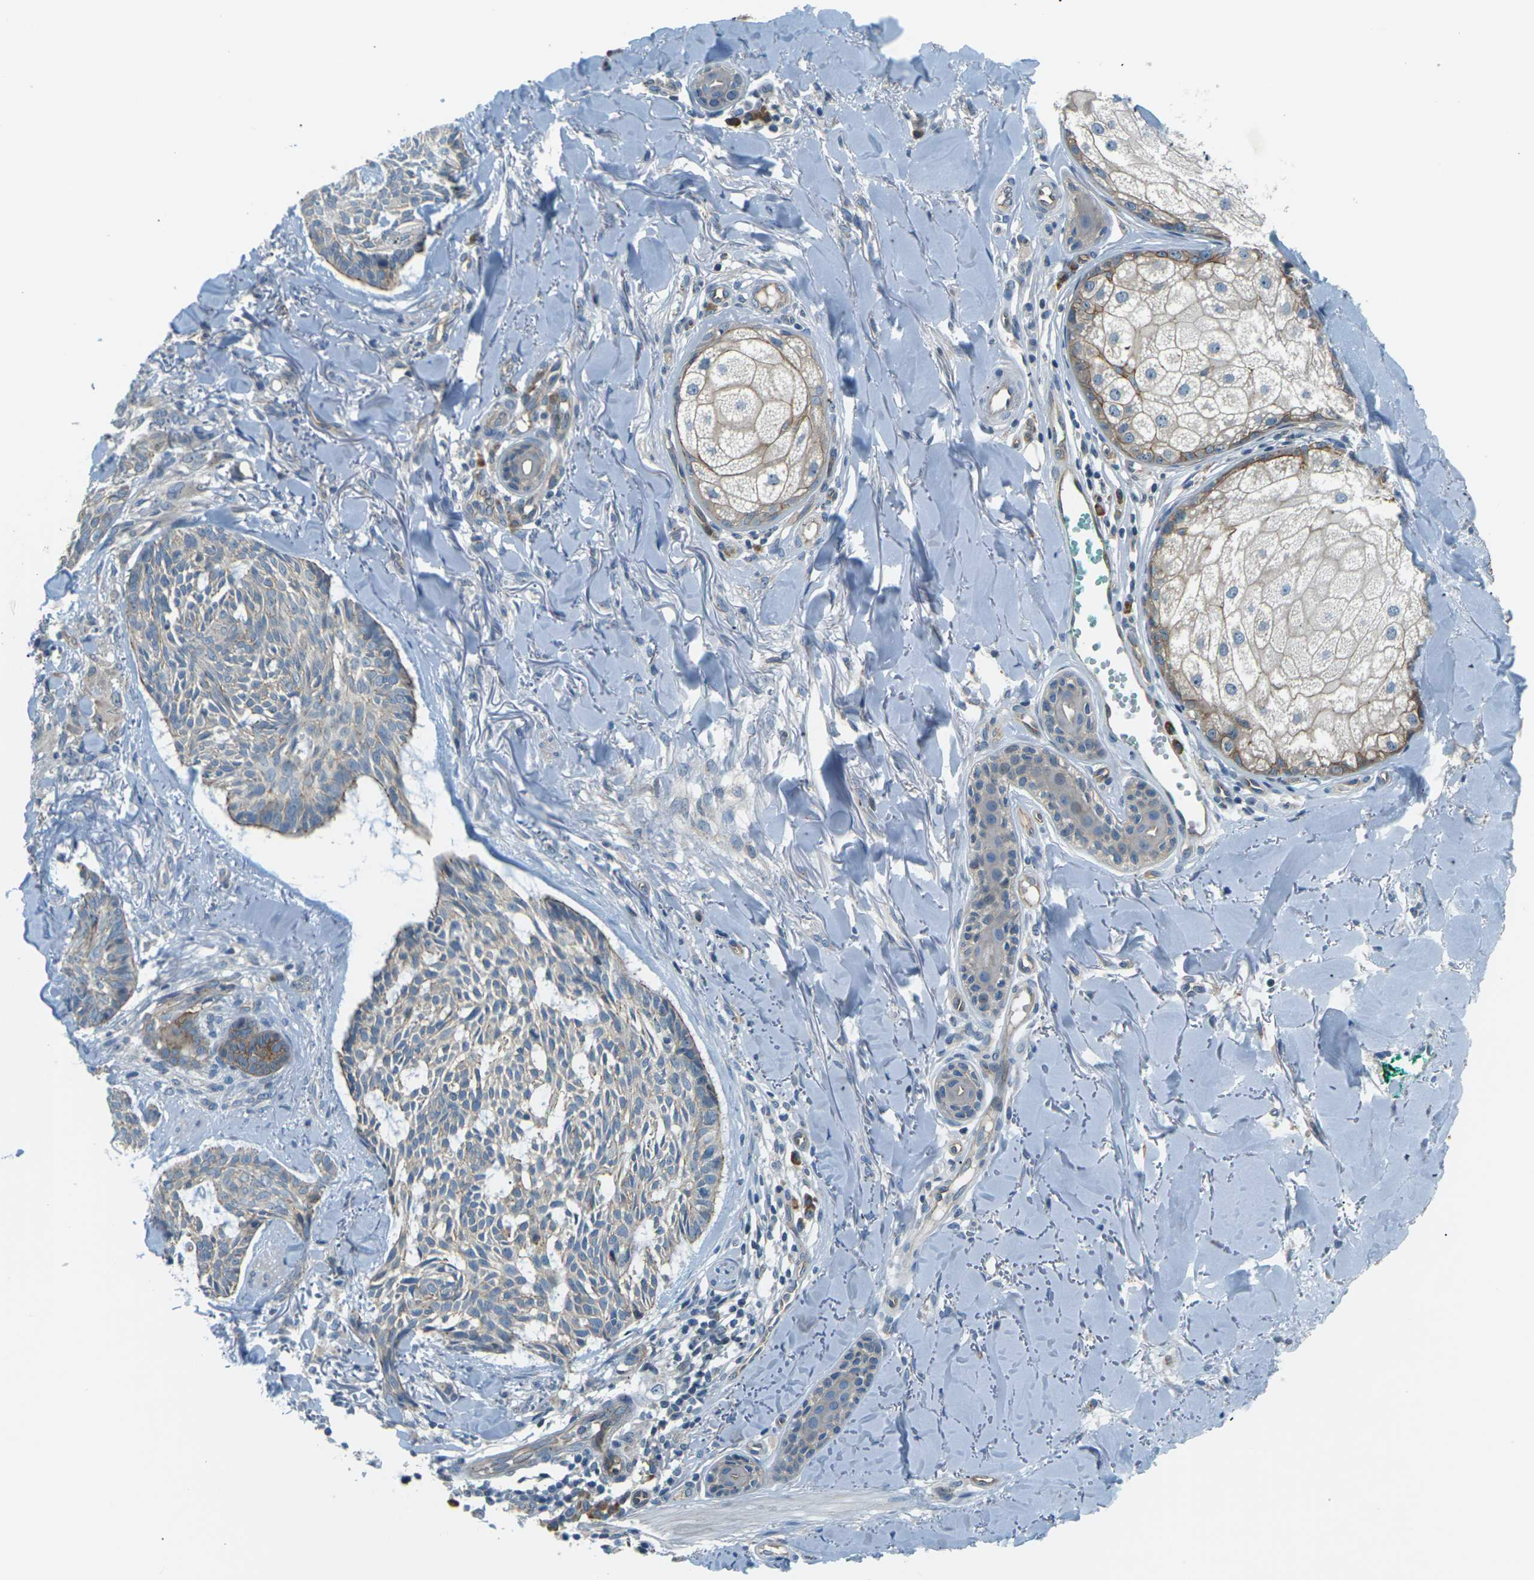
{"staining": {"intensity": "weak", "quantity": "<25%", "location": "cytoplasmic/membranous"}, "tissue": "skin cancer", "cell_type": "Tumor cells", "image_type": "cancer", "snomed": [{"axis": "morphology", "description": "Basal cell carcinoma"}, {"axis": "topography", "description": "Skin"}], "caption": "Micrograph shows no significant protein positivity in tumor cells of skin basal cell carcinoma. (DAB immunohistochemistry visualized using brightfield microscopy, high magnification).", "gene": "SLC13A3", "patient": {"sex": "male", "age": 43}}